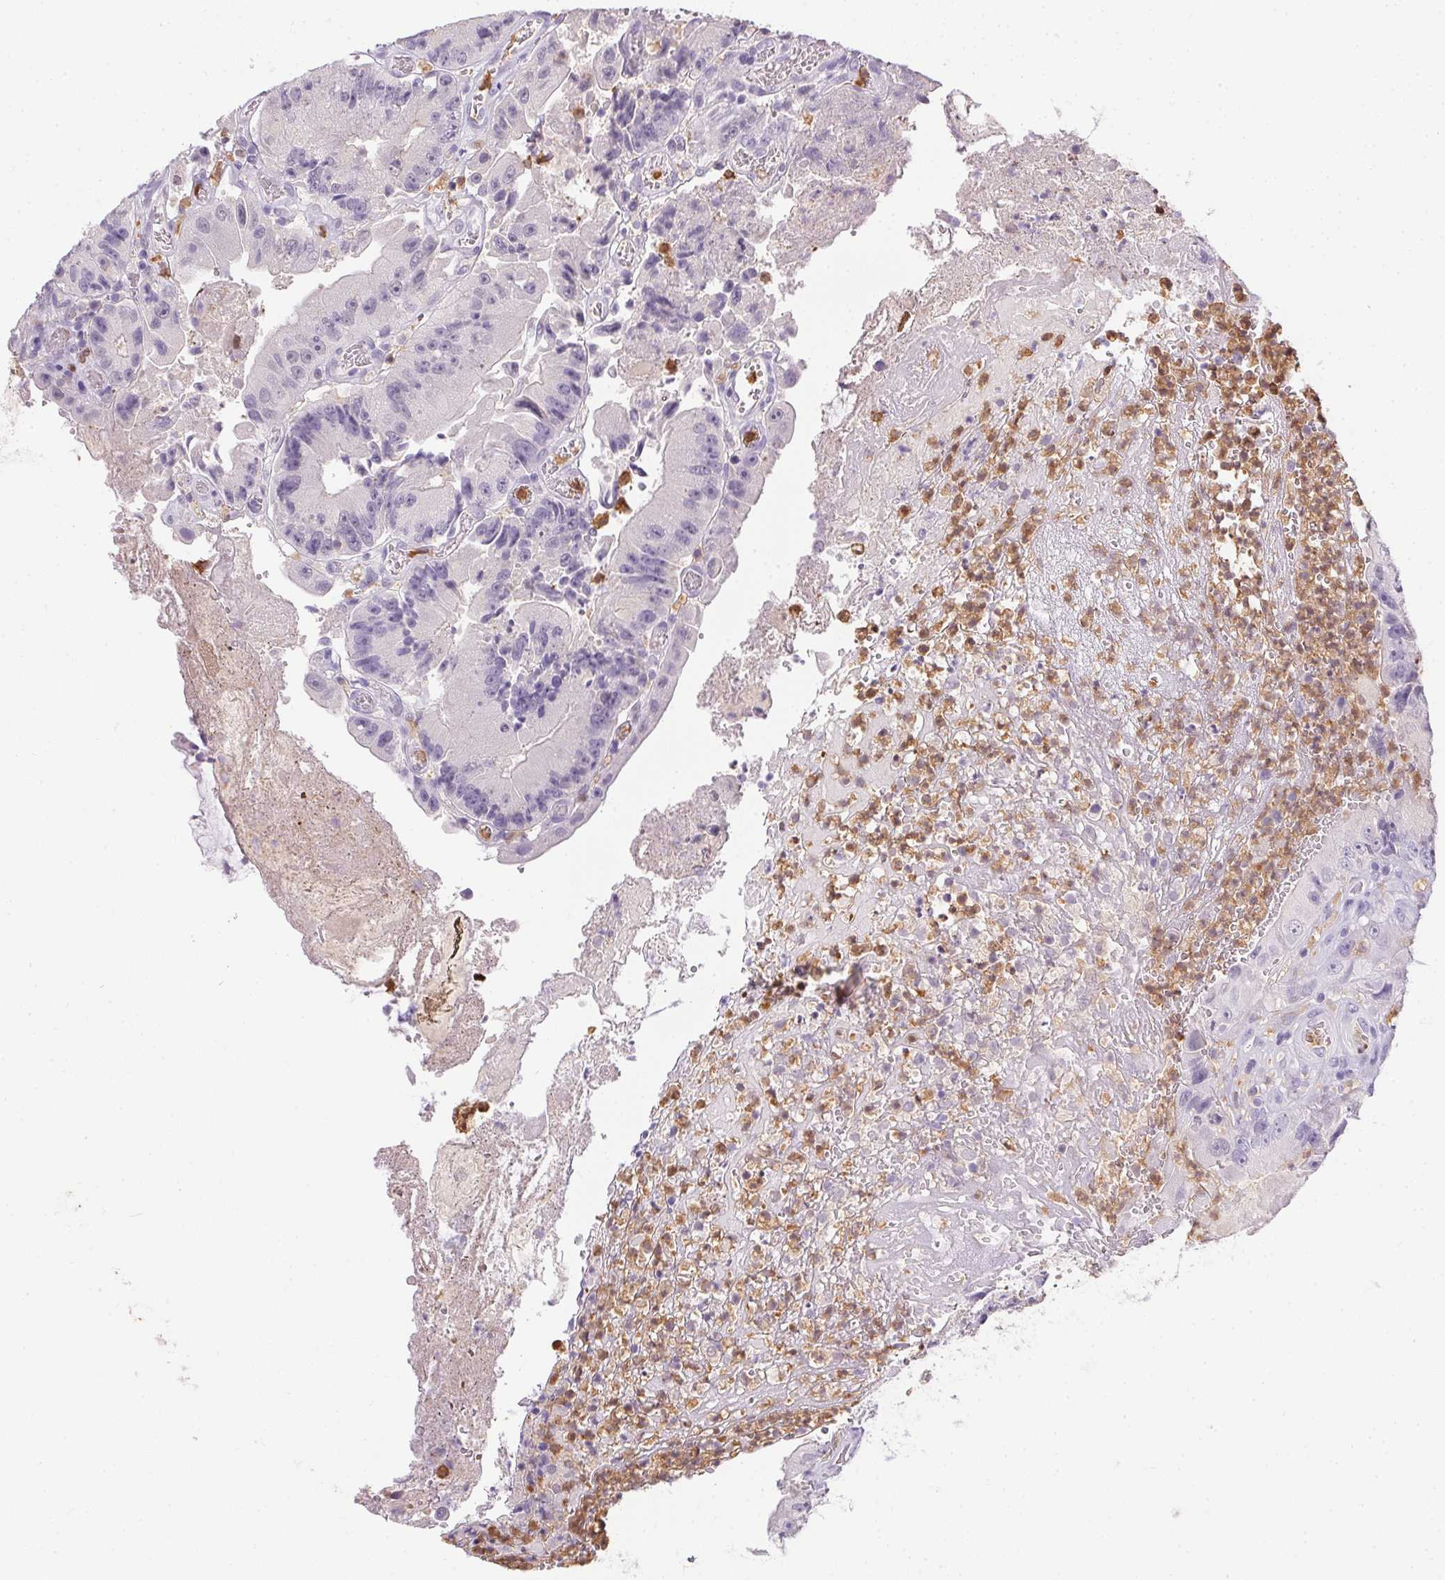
{"staining": {"intensity": "negative", "quantity": "none", "location": "none"}, "tissue": "colorectal cancer", "cell_type": "Tumor cells", "image_type": "cancer", "snomed": [{"axis": "morphology", "description": "Adenocarcinoma, NOS"}, {"axis": "topography", "description": "Colon"}], "caption": "A high-resolution micrograph shows IHC staining of adenocarcinoma (colorectal), which exhibits no significant staining in tumor cells.", "gene": "DNAJC5G", "patient": {"sex": "female", "age": 86}}